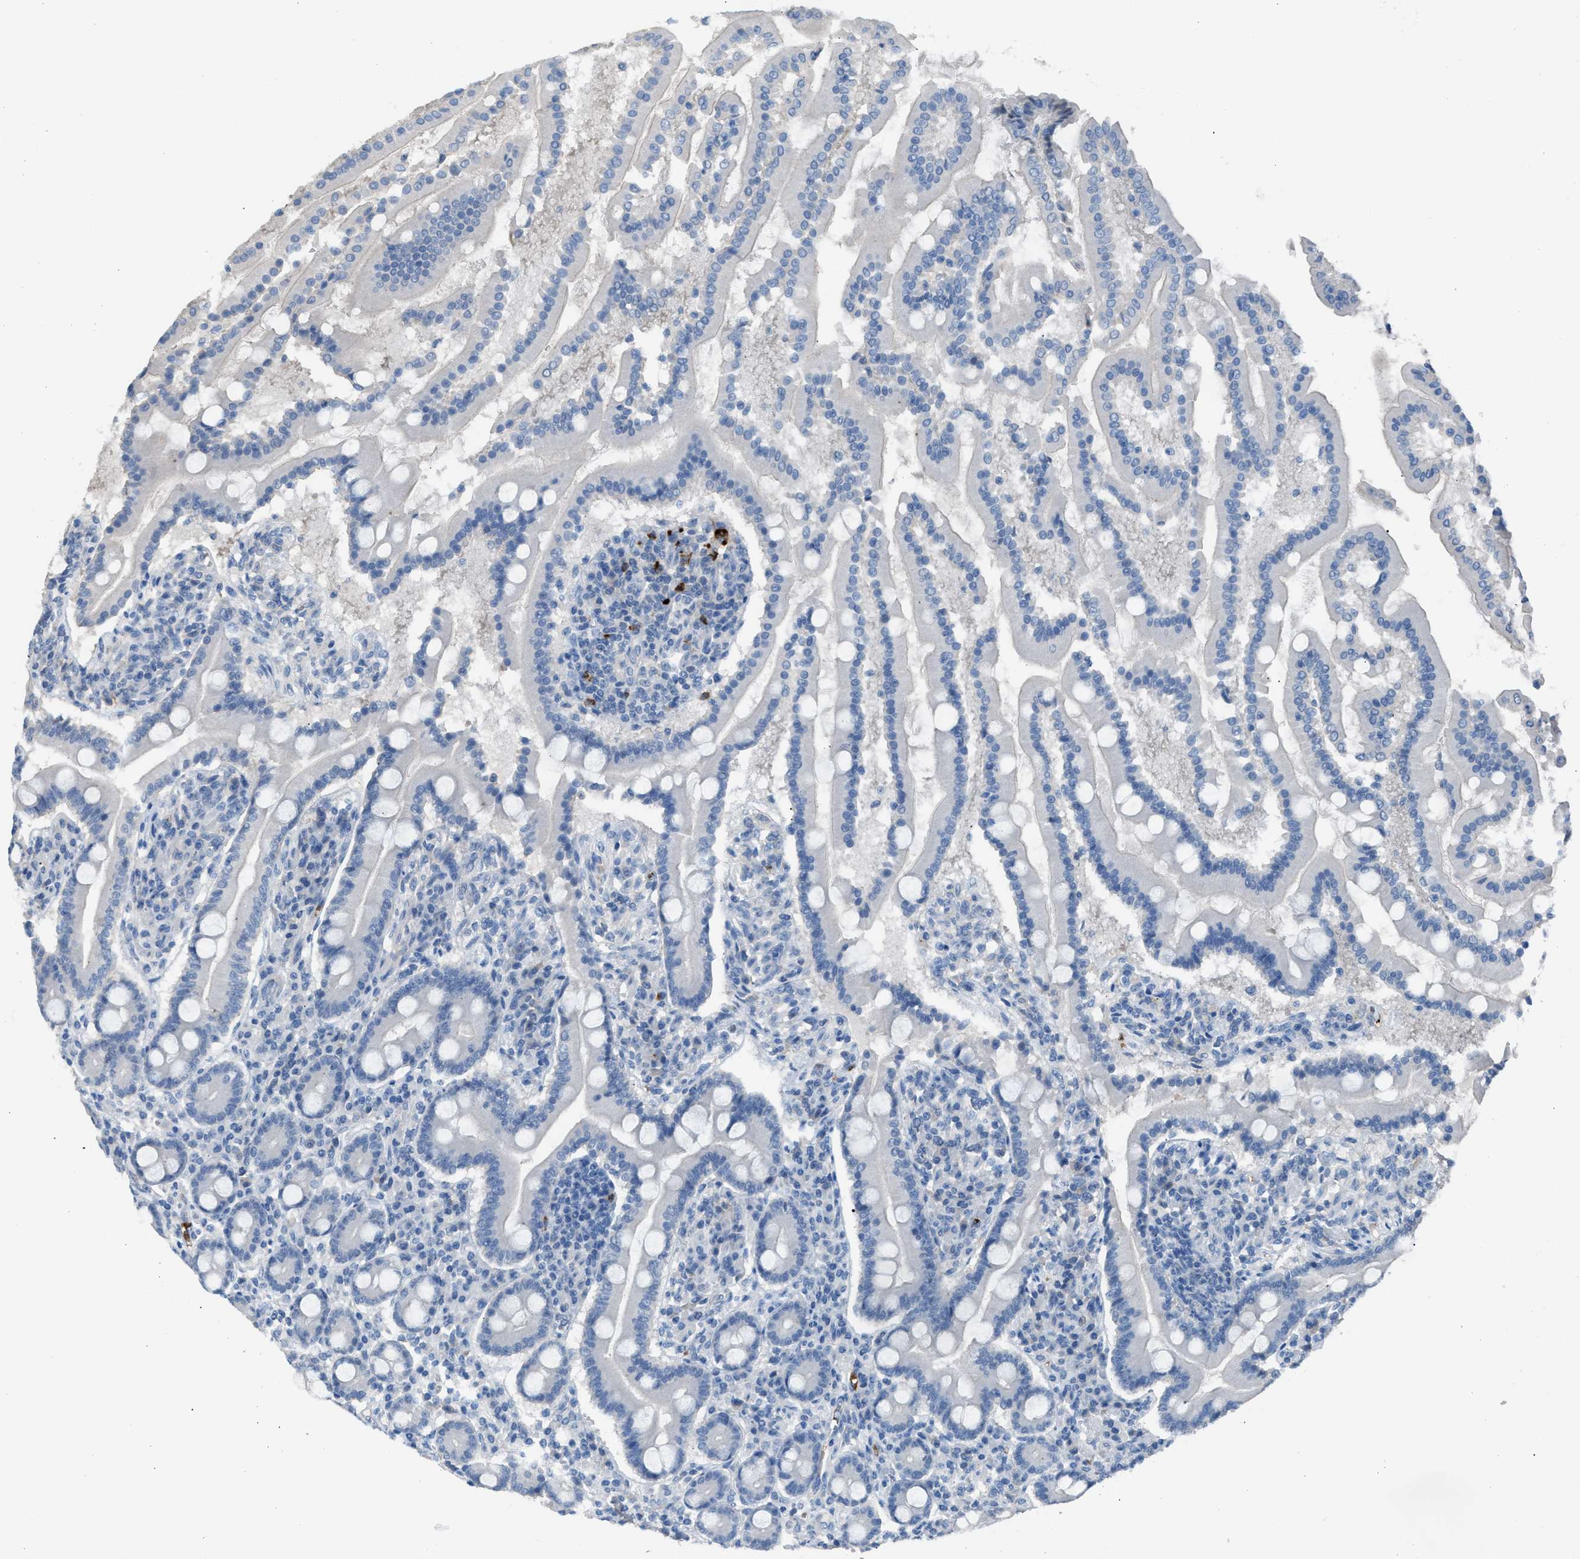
{"staining": {"intensity": "negative", "quantity": "none", "location": "none"}, "tissue": "duodenum", "cell_type": "Glandular cells", "image_type": "normal", "snomed": [{"axis": "morphology", "description": "Normal tissue, NOS"}, {"axis": "topography", "description": "Duodenum"}], "caption": "This is a image of immunohistochemistry (IHC) staining of unremarkable duodenum, which shows no expression in glandular cells.", "gene": "CFAP77", "patient": {"sex": "male", "age": 50}}